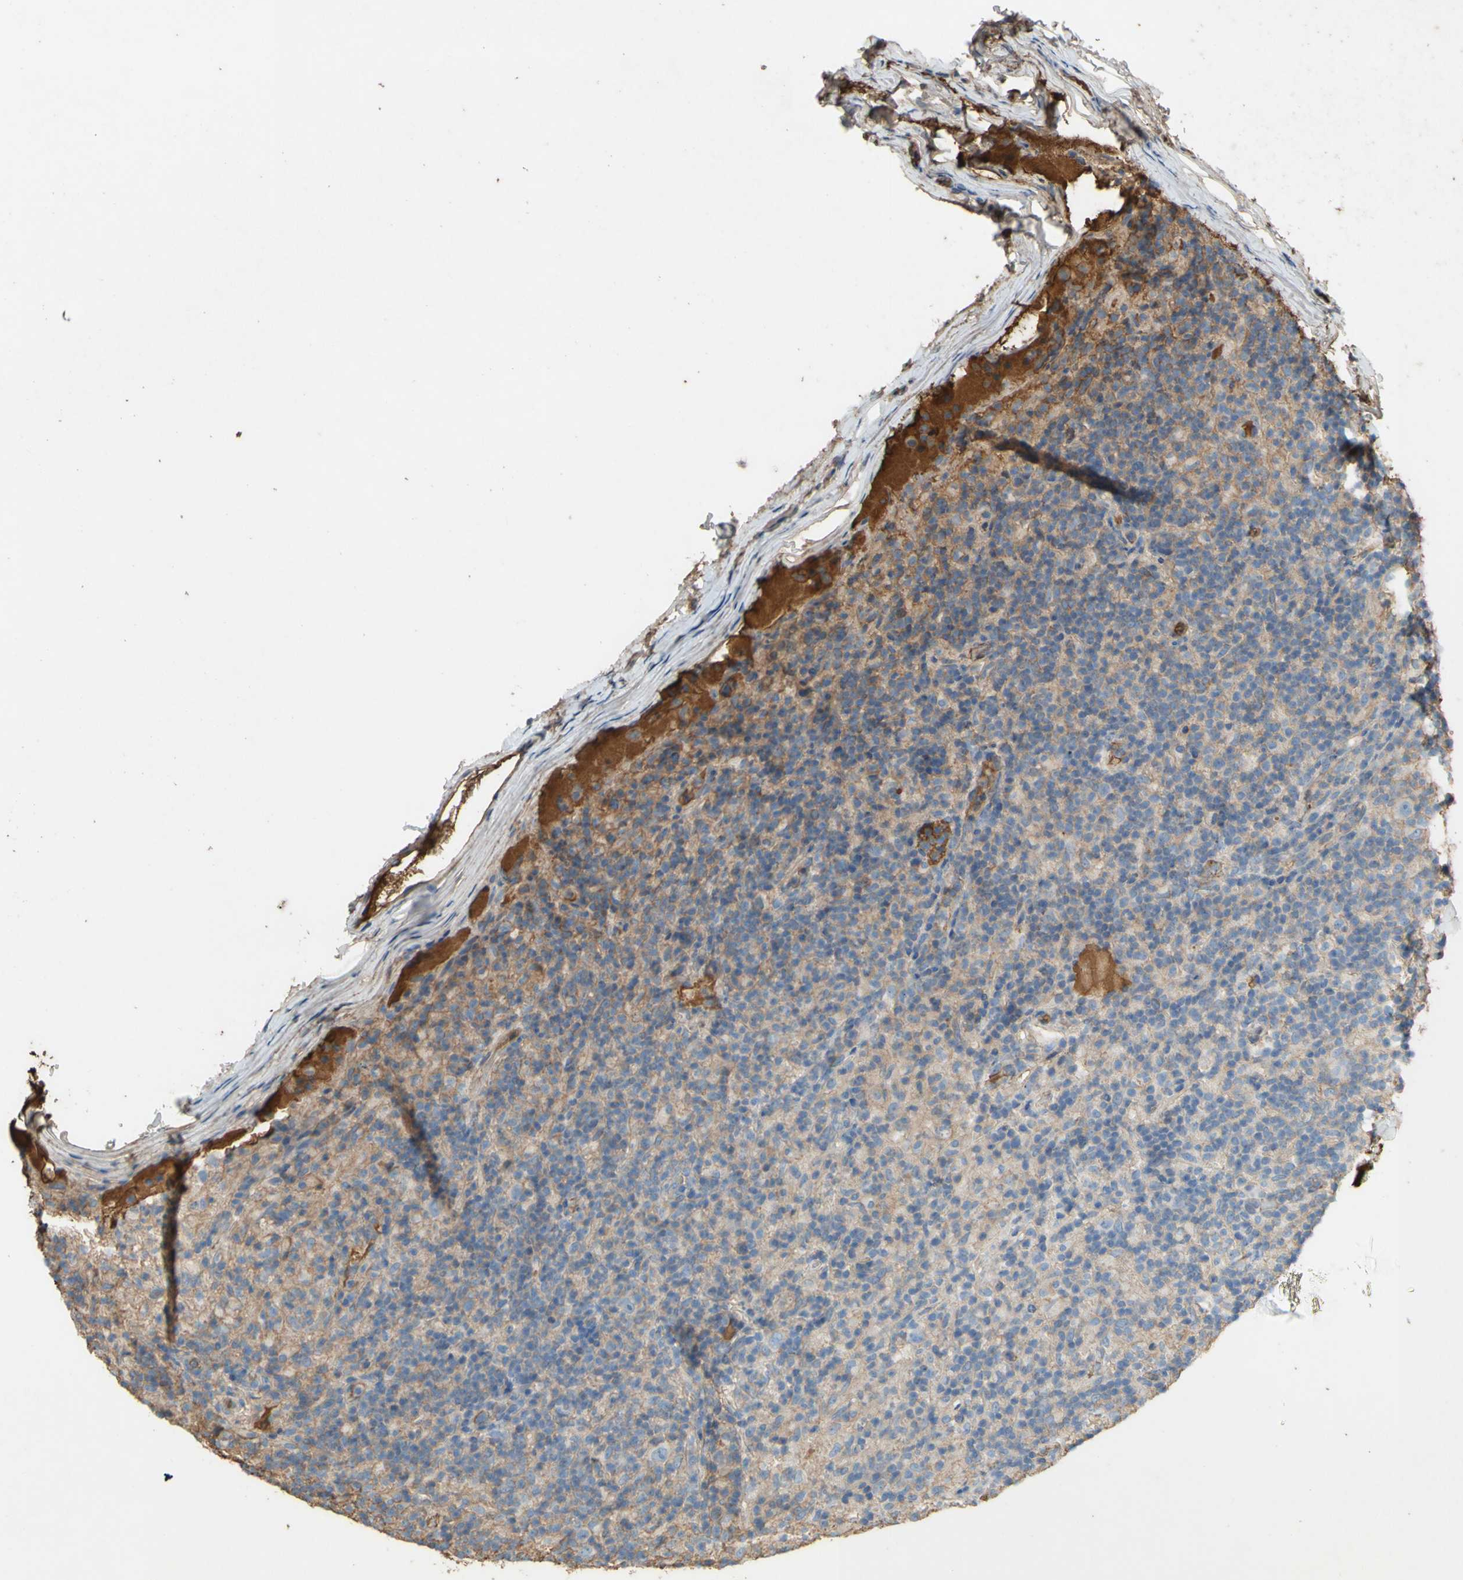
{"staining": {"intensity": "weak", "quantity": ">75%", "location": "cytoplasmic/membranous"}, "tissue": "lymphoma", "cell_type": "Tumor cells", "image_type": "cancer", "snomed": [{"axis": "morphology", "description": "Hodgkin's disease, NOS"}, {"axis": "topography", "description": "Lymph node"}], "caption": "Brown immunohistochemical staining in human lymphoma reveals weak cytoplasmic/membranous expression in about >75% of tumor cells.", "gene": "PTGDS", "patient": {"sex": "male", "age": 70}}